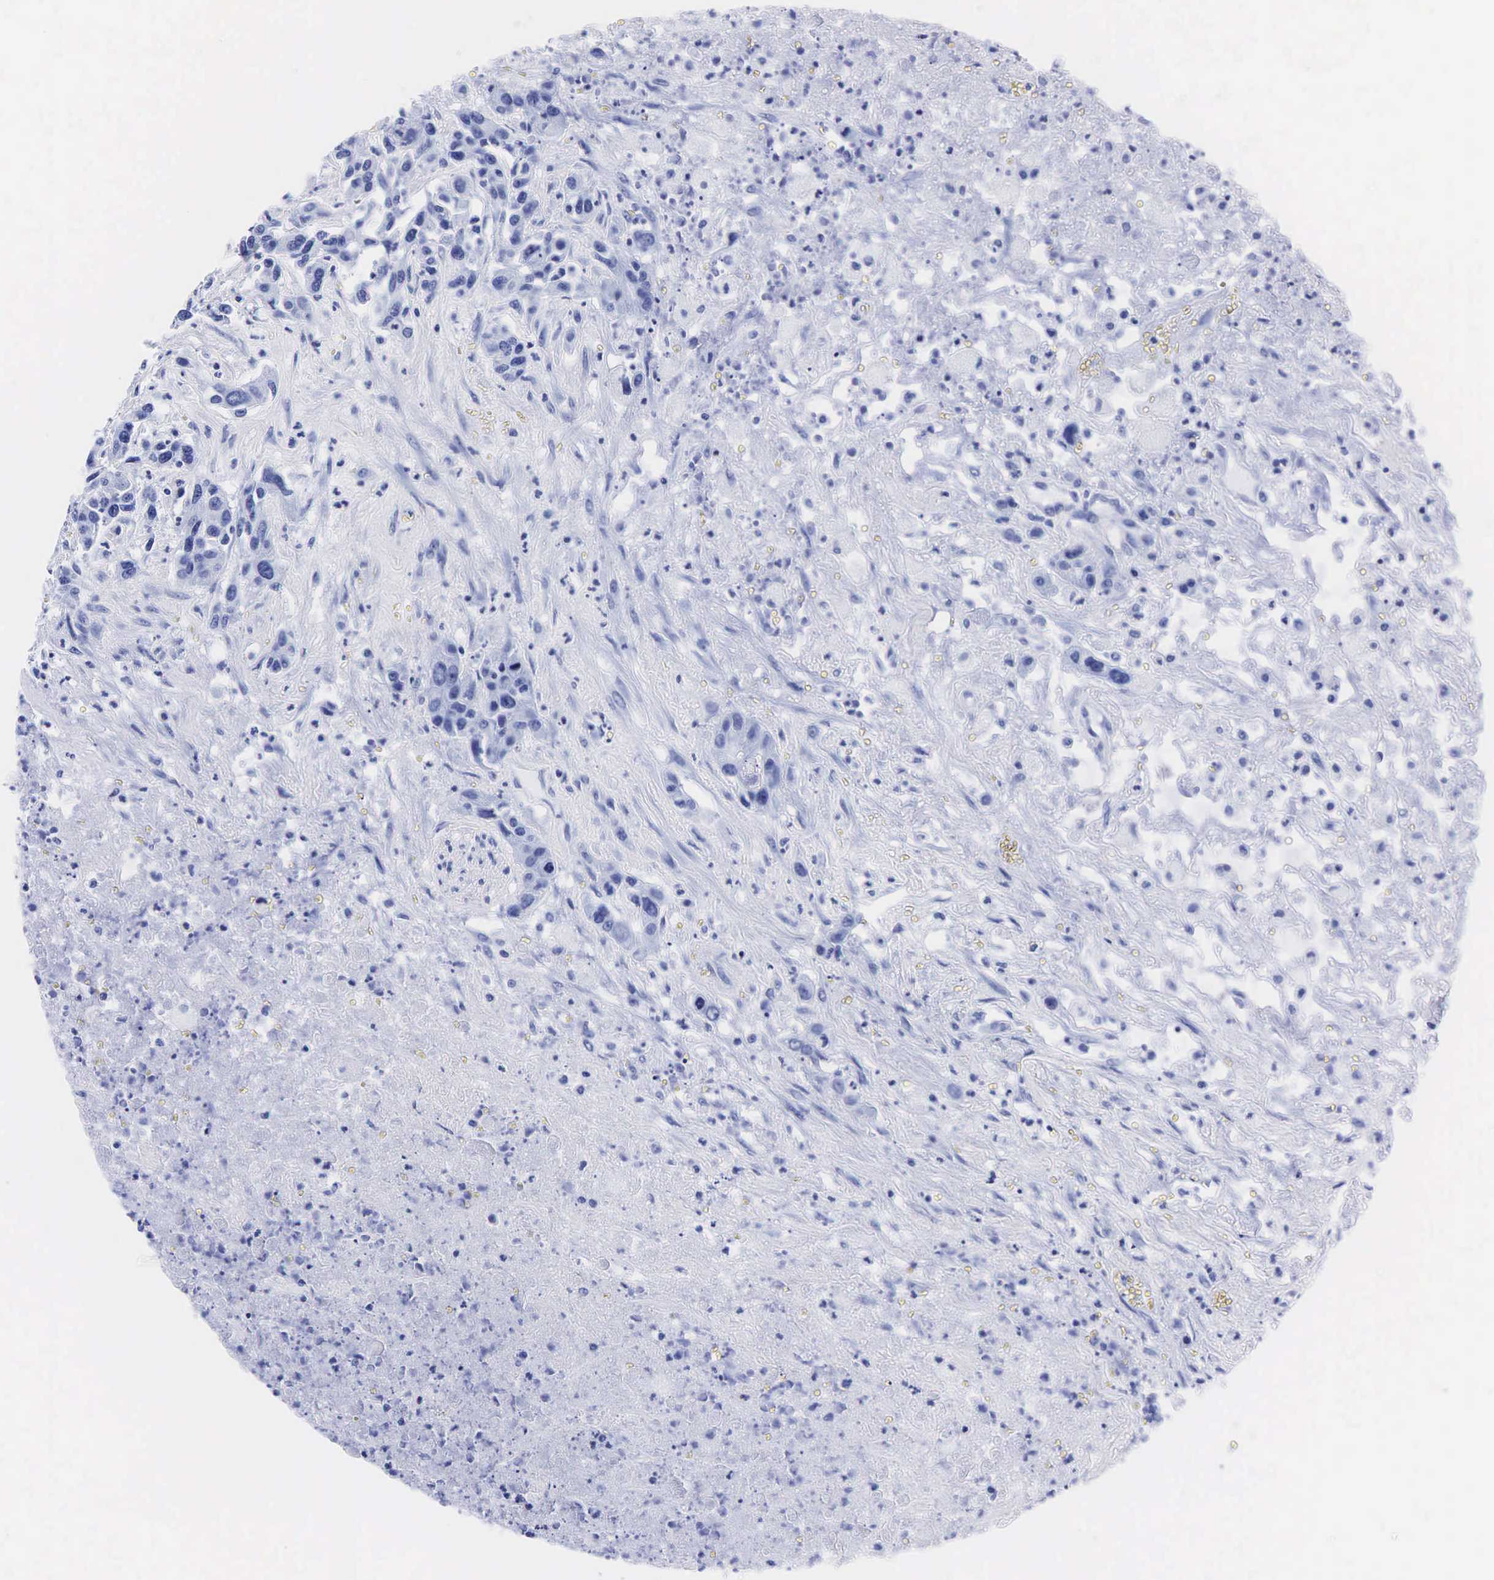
{"staining": {"intensity": "negative", "quantity": "none", "location": "none"}, "tissue": "urothelial cancer", "cell_type": "Tumor cells", "image_type": "cancer", "snomed": [{"axis": "morphology", "description": "Urothelial carcinoma, High grade"}, {"axis": "topography", "description": "Urinary bladder"}], "caption": "The photomicrograph reveals no significant staining in tumor cells of urothelial cancer.", "gene": "KLK3", "patient": {"sex": "male", "age": 86}}